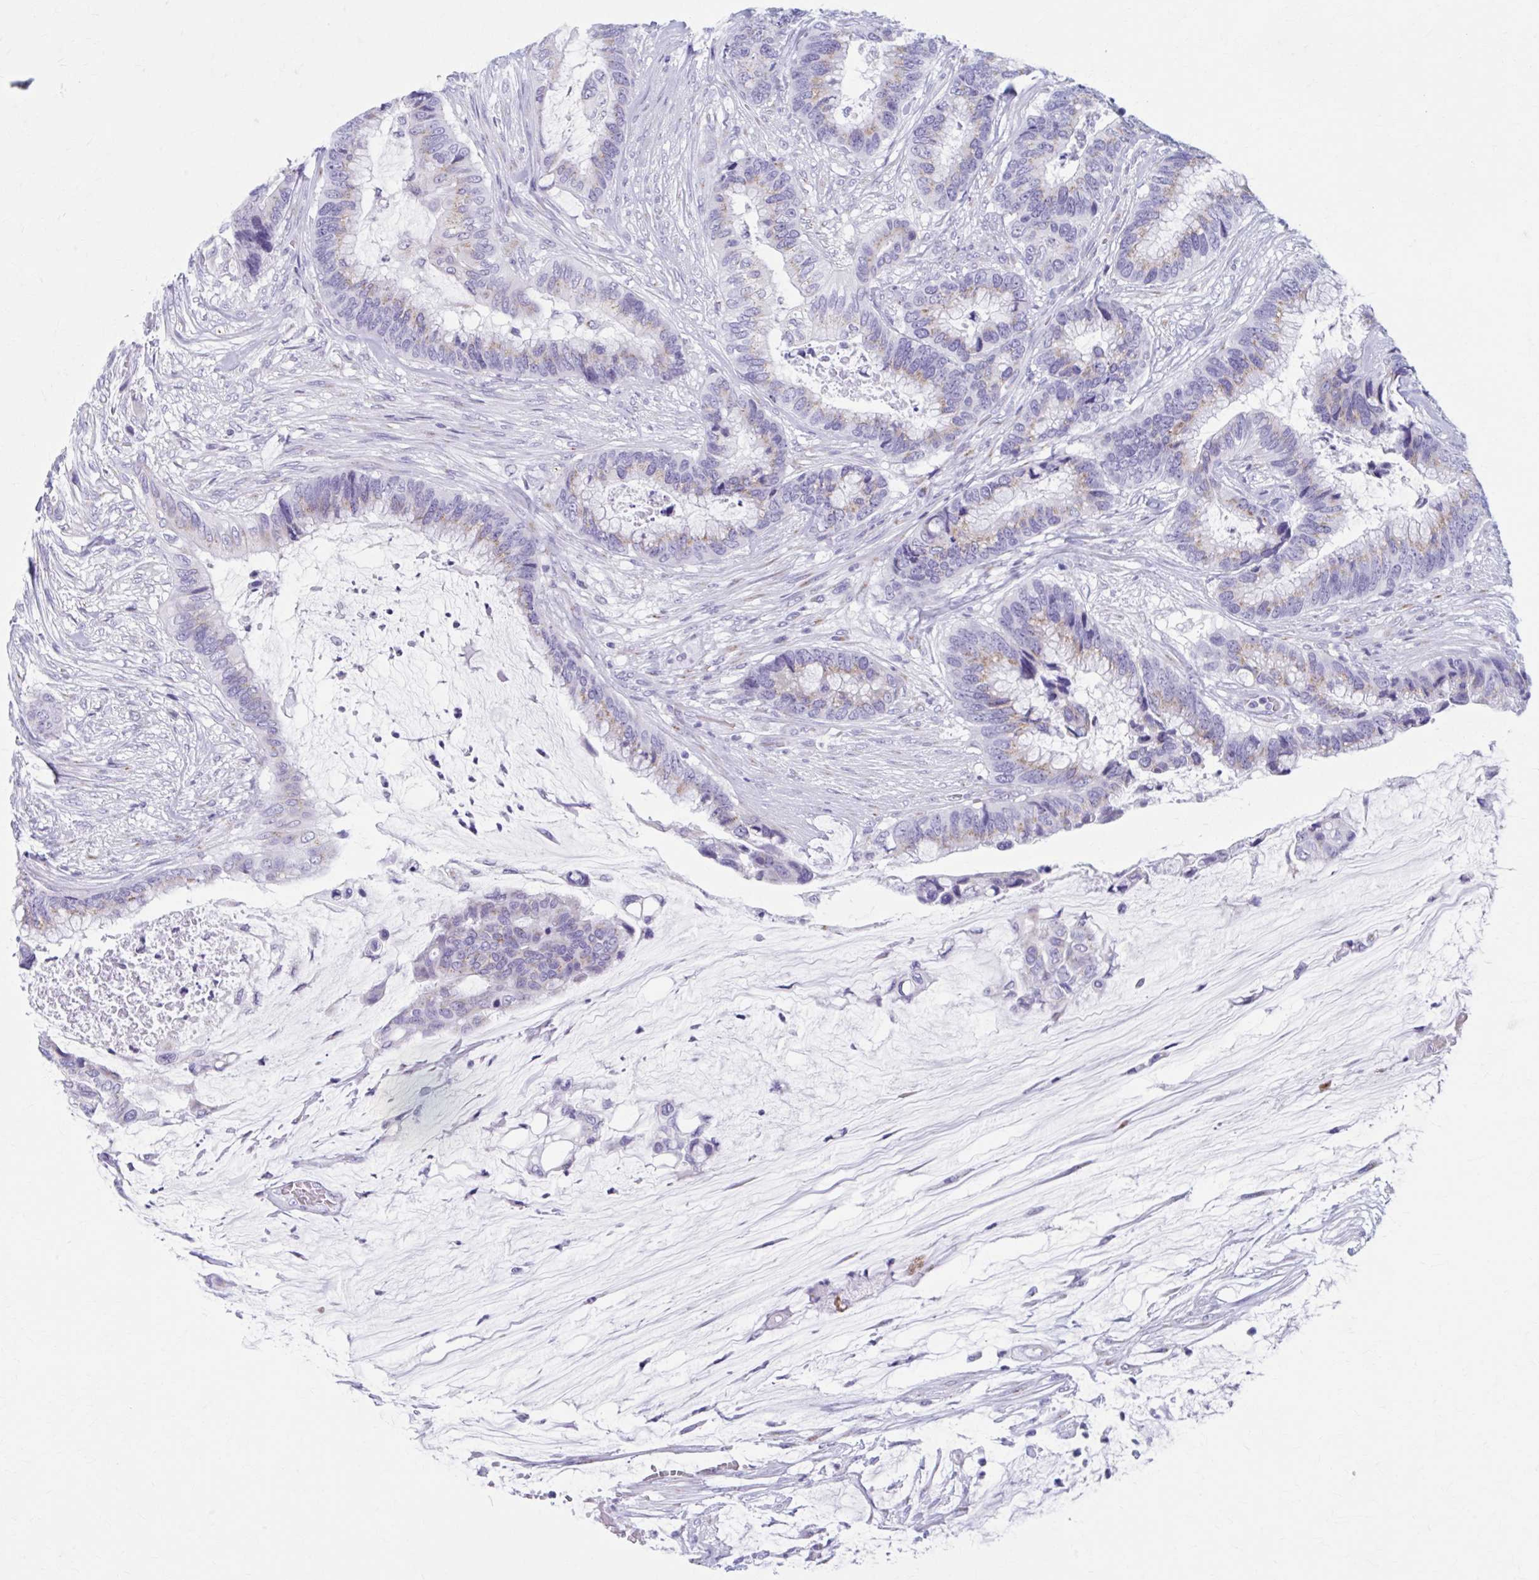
{"staining": {"intensity": "weak", "quantity": "25%-75%", "location": "cytoplasmic/membranous"}, "tissue": "colorectal cancer", "cell_type": "Tumor cells", "image_type": "cancer", "snomed": [{"axis": "morphology", "description": "Adenocarcinoma, NOS"}, {"axis": "topography", "description": "Rectum"}], "caption": "This is a micrograph of immunohistochemistry staining of colorectal cancer (adenocarcinoma), which shows weak staining in the cytoplasmic/membranous of tumor cells.", "gene": "KCNE2", "patient": {"sex": "female", "age": 59}}